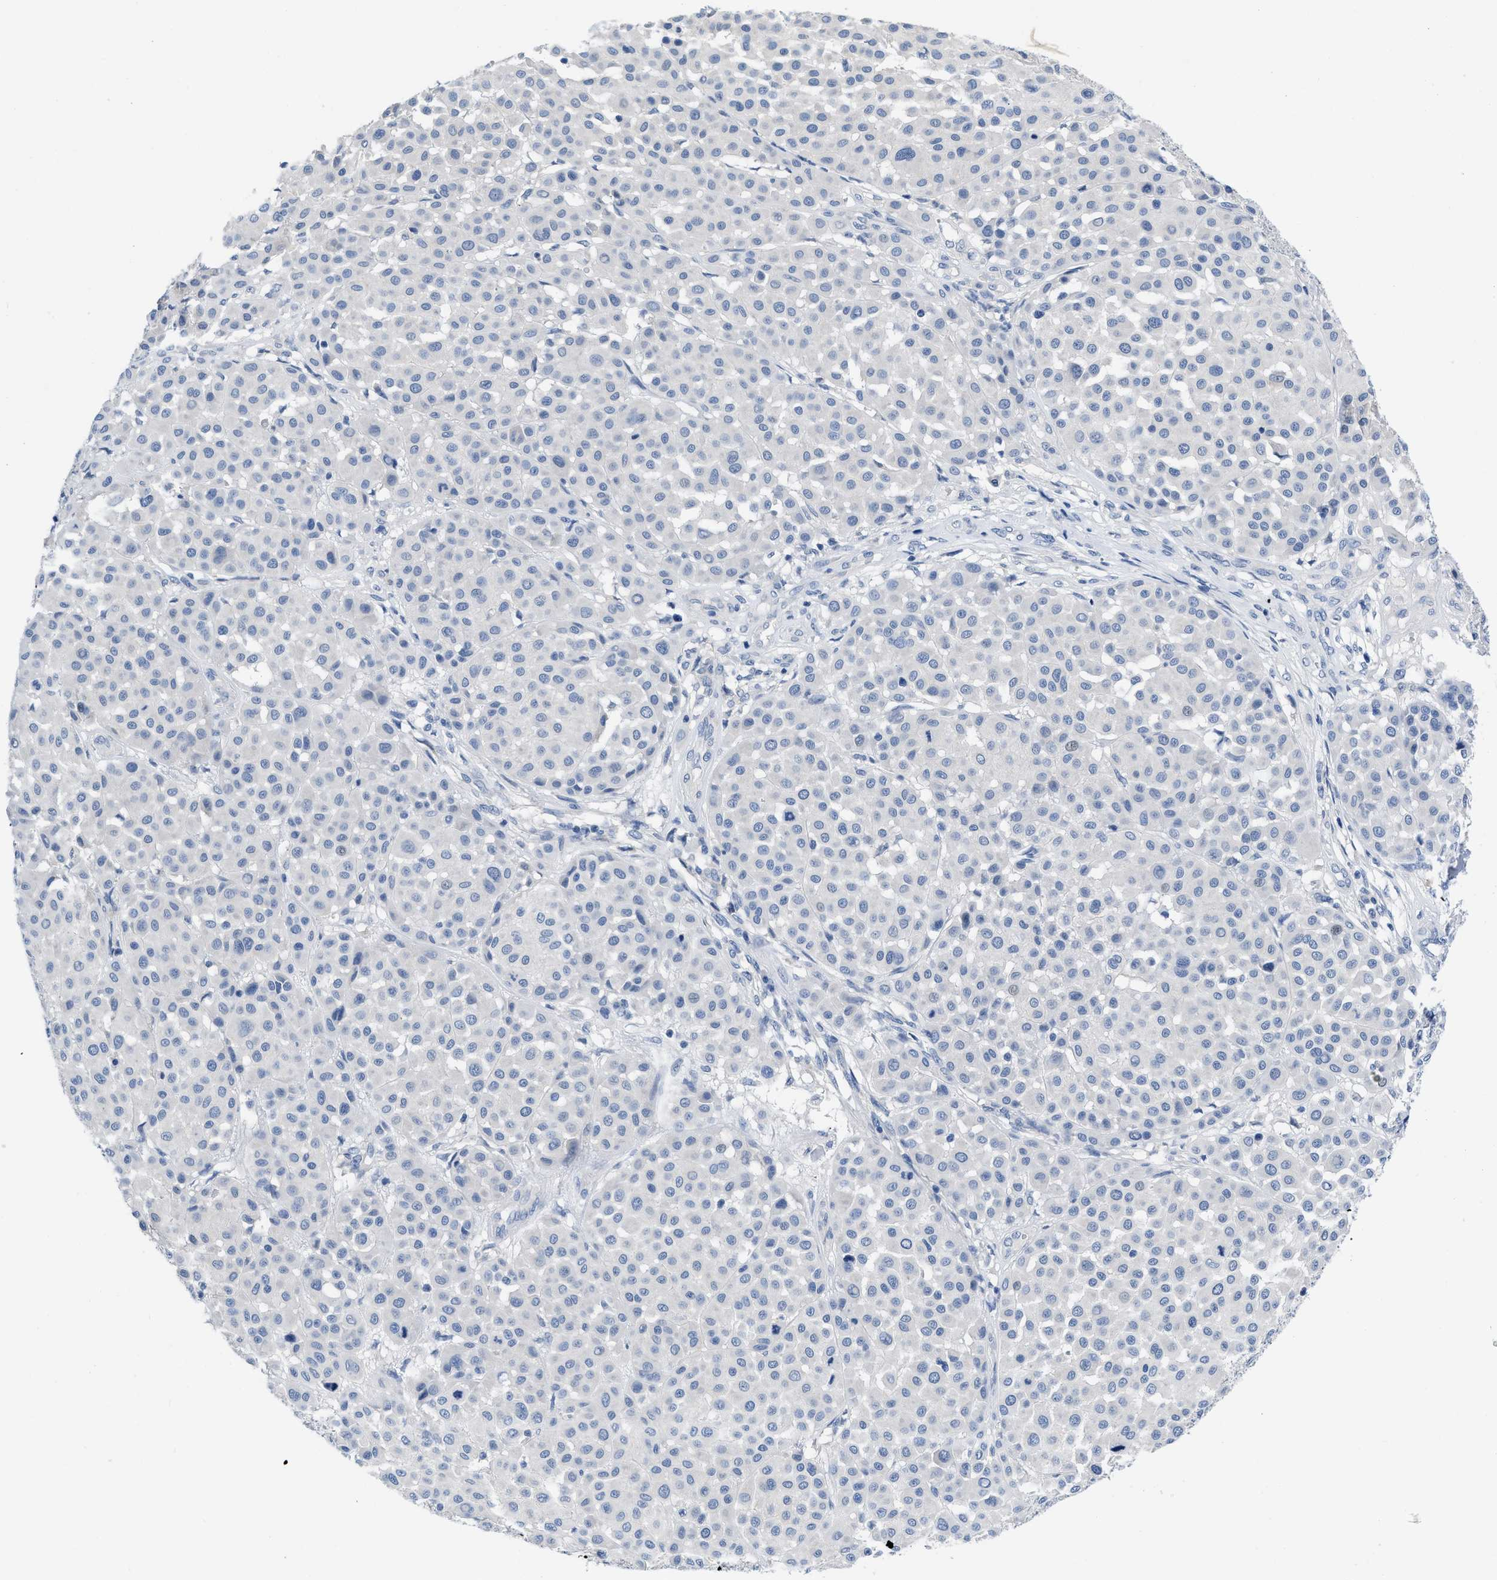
{"staining": {"intensity": "negative", "quantity": "none", "location": "none"}, "tissue": "melanoma", "cell_type": "Tumor cells", "image_type": "cancer", "snomed": [{"axis": "morphology", "description": "Malignant melanoma, Metastatic site"}, {"axis": "topography", "description": "Soft tissue"}], "caption": "Histopathology image shows no significant protein staining in tumor cells of malignant melanoma (metastatic site).", "gene": "PYY", "patient": {"sex": "male", "age": 41}}